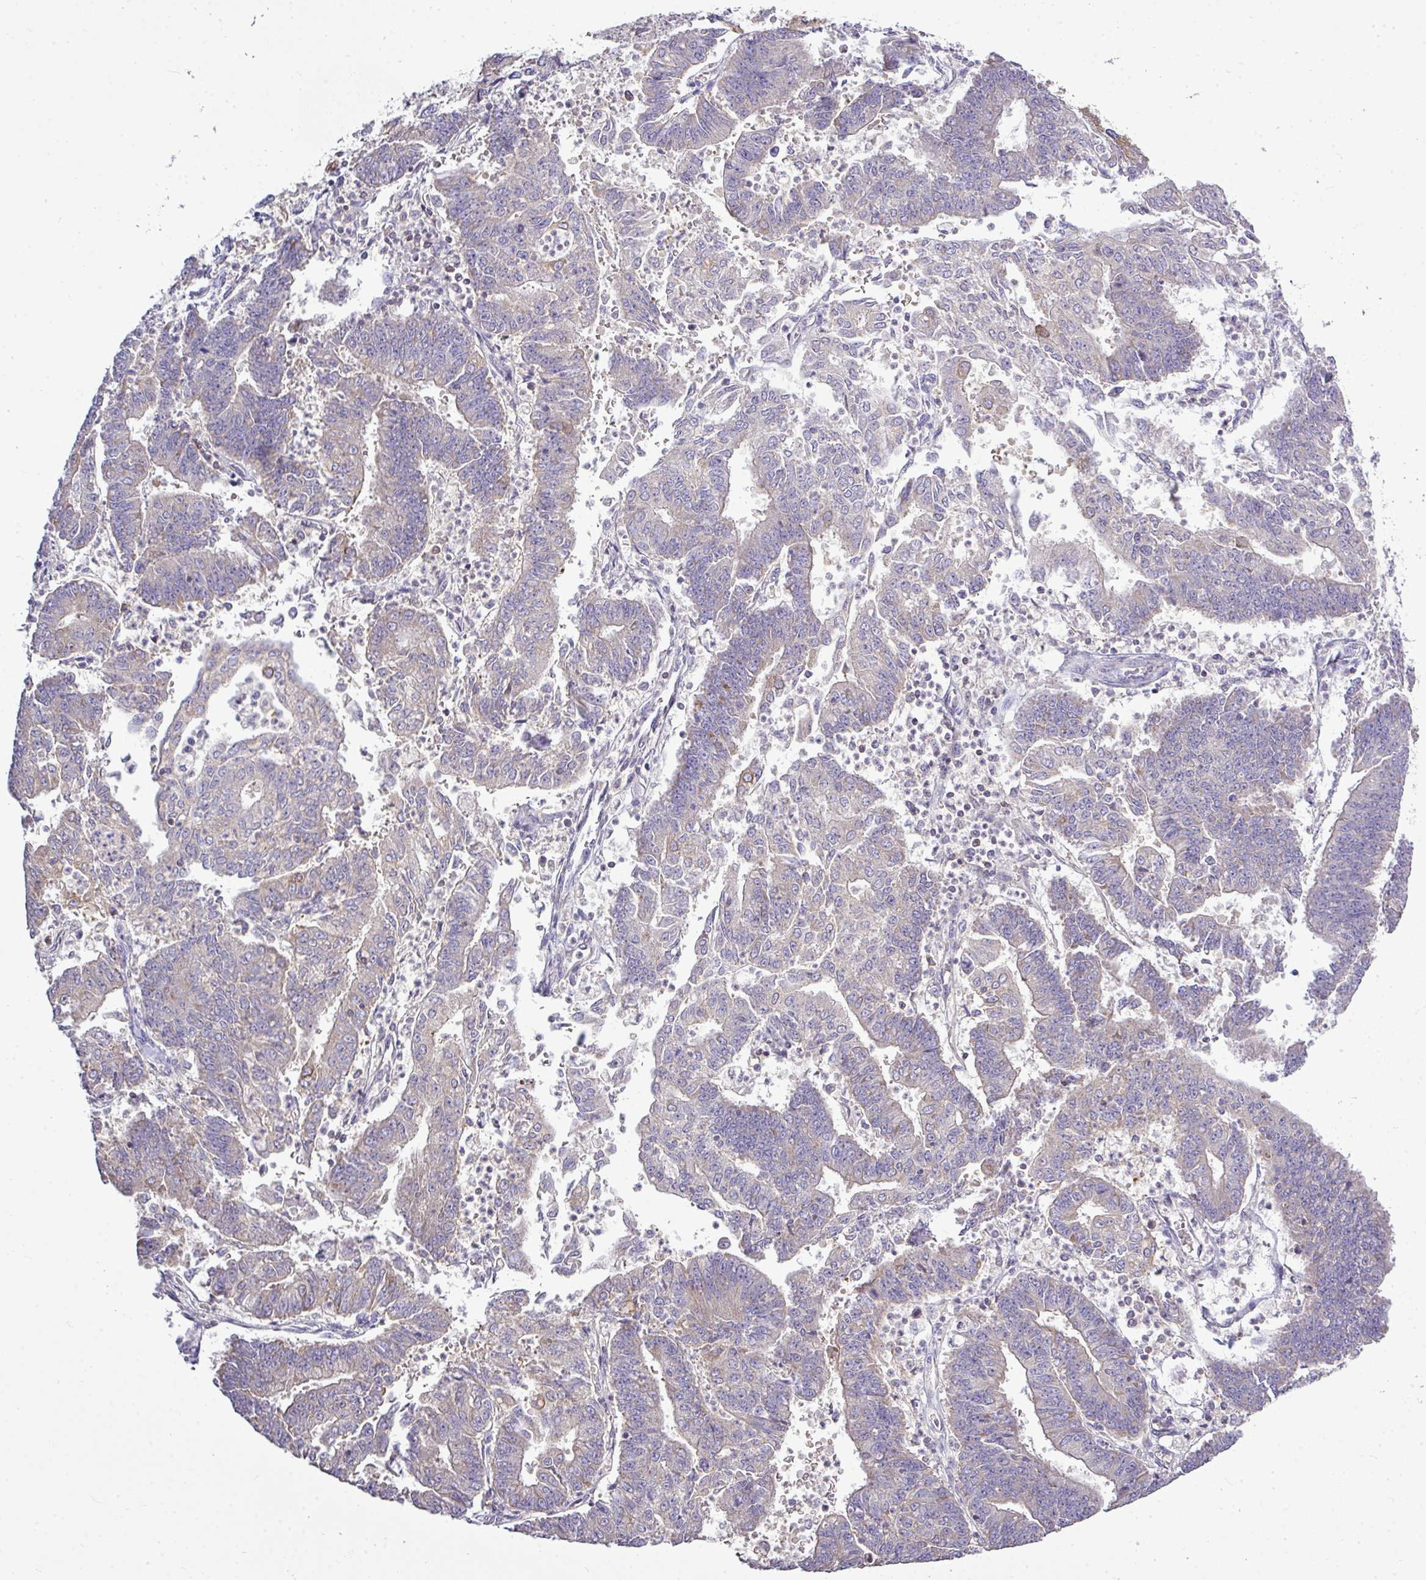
{"staining": {"intensity": "negative", "quantity": "none", "location": "none"}, "tissue": "endometrial cancer", "cell_type": "Tumor cells", "image_type": "cancer", "snomed": [{"axis": "morphology", "description": "Adenocarcinoma, NOS"}, {"axis": "topography", "description": "Endometrium"}], "caption": "Immunohistochemical staining of human endometrial cancer (adenocarcinoma) reveals no significant staining in tumor cells.", "gene": "STAT5A", "patient": {"sex": "female", "age": 73}}